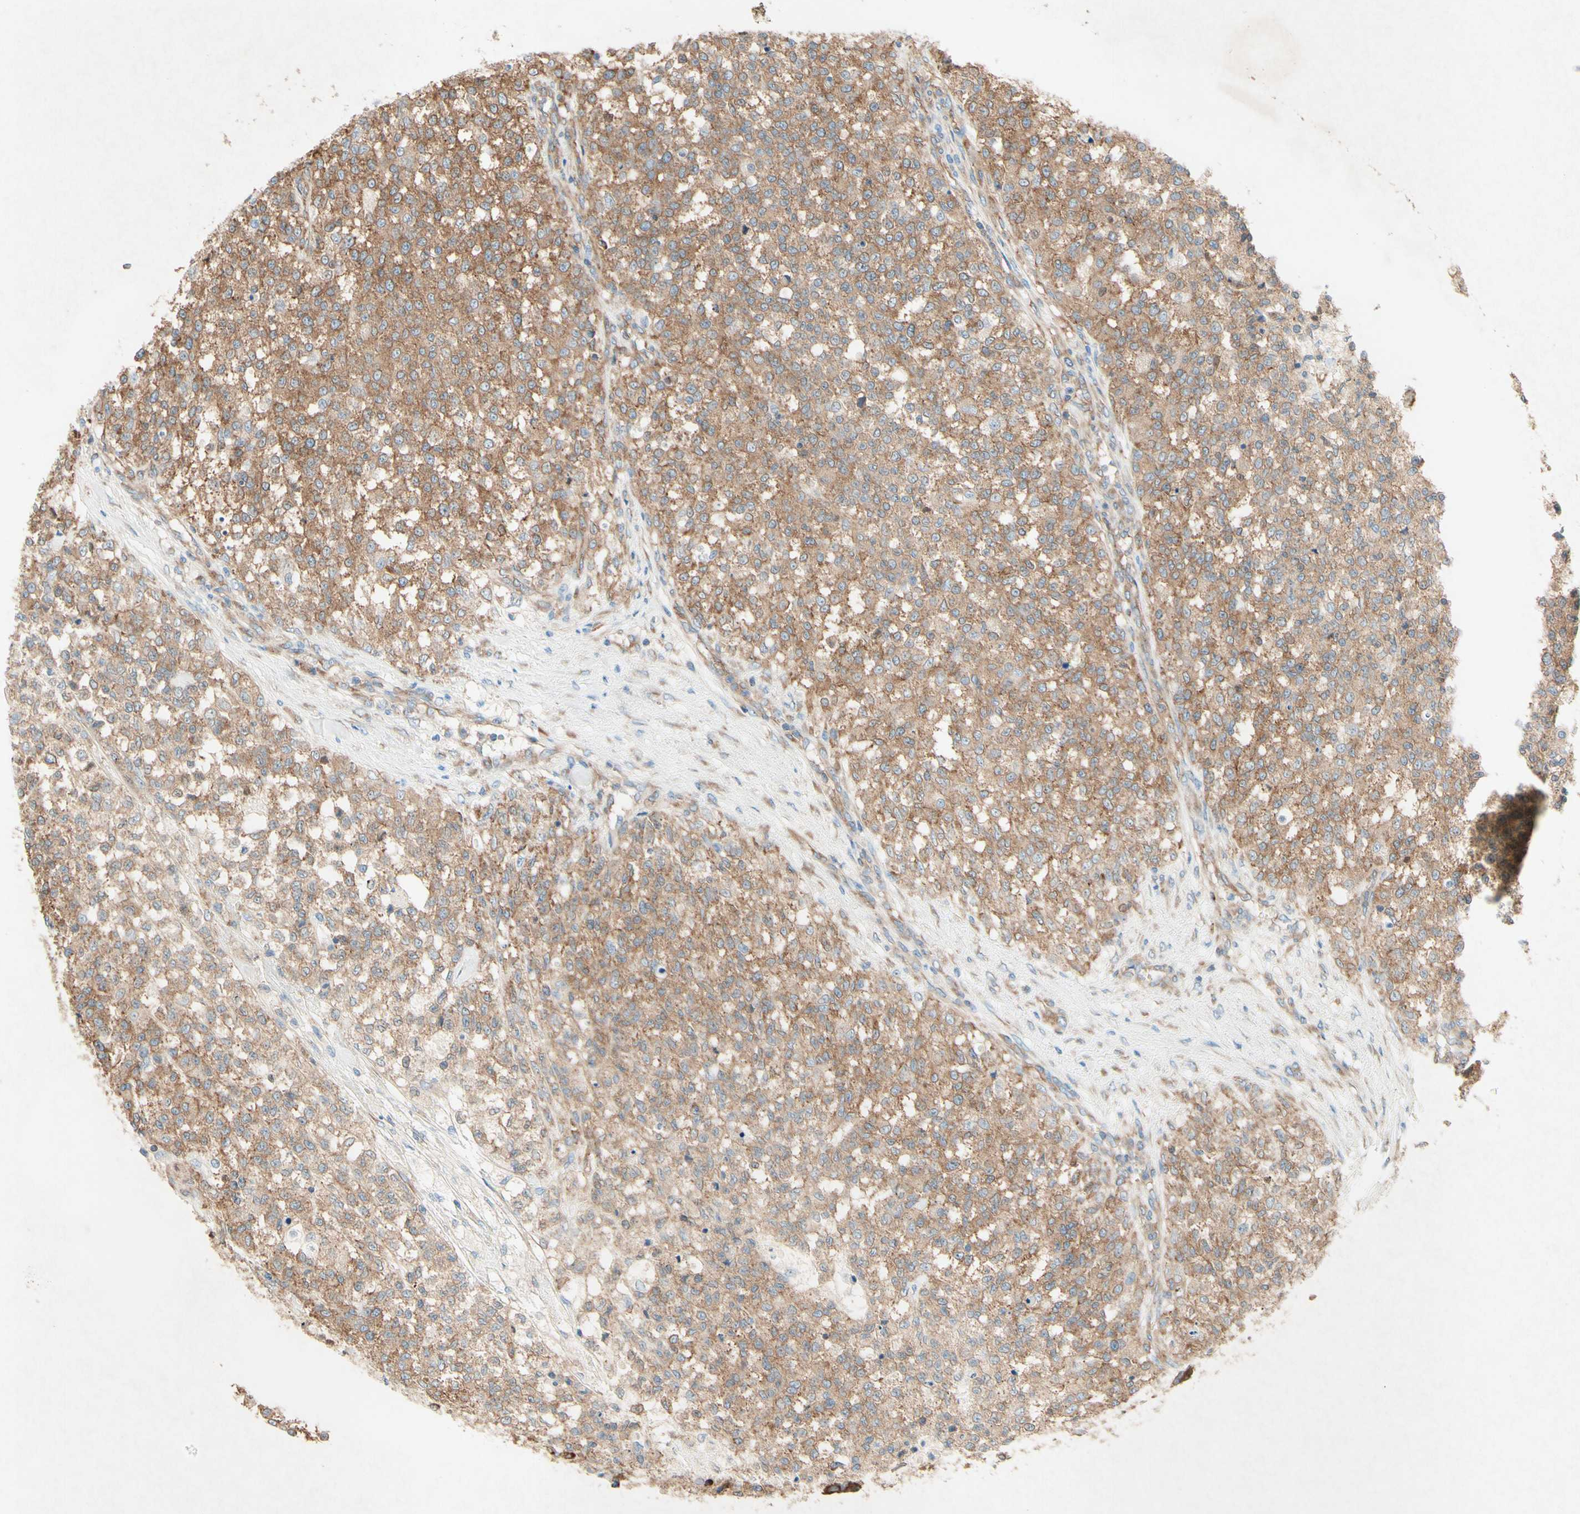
{"staining": {"intensity": "moderate", "quantity": ">75%", "location": "cytoplasmic/membranous"}, "tissue": "testis cancer", "cell_type": "Tumor cells", "image_type": "cancer", "snomed": [{"axis": "morphology", "description": "Seminoma, NOS"}, {"axis": "topography", "description": "Testis"}], "caption": "Immunohistochemistry (IHC) image of human testis cancer stained for a protein (brown), which shows medium levels of moderate cytoplasmic/membranous expression in approximately >75% of tumor cells.", "gene": "PABPC1", "patient": {"sex": "male", "age": 59}}